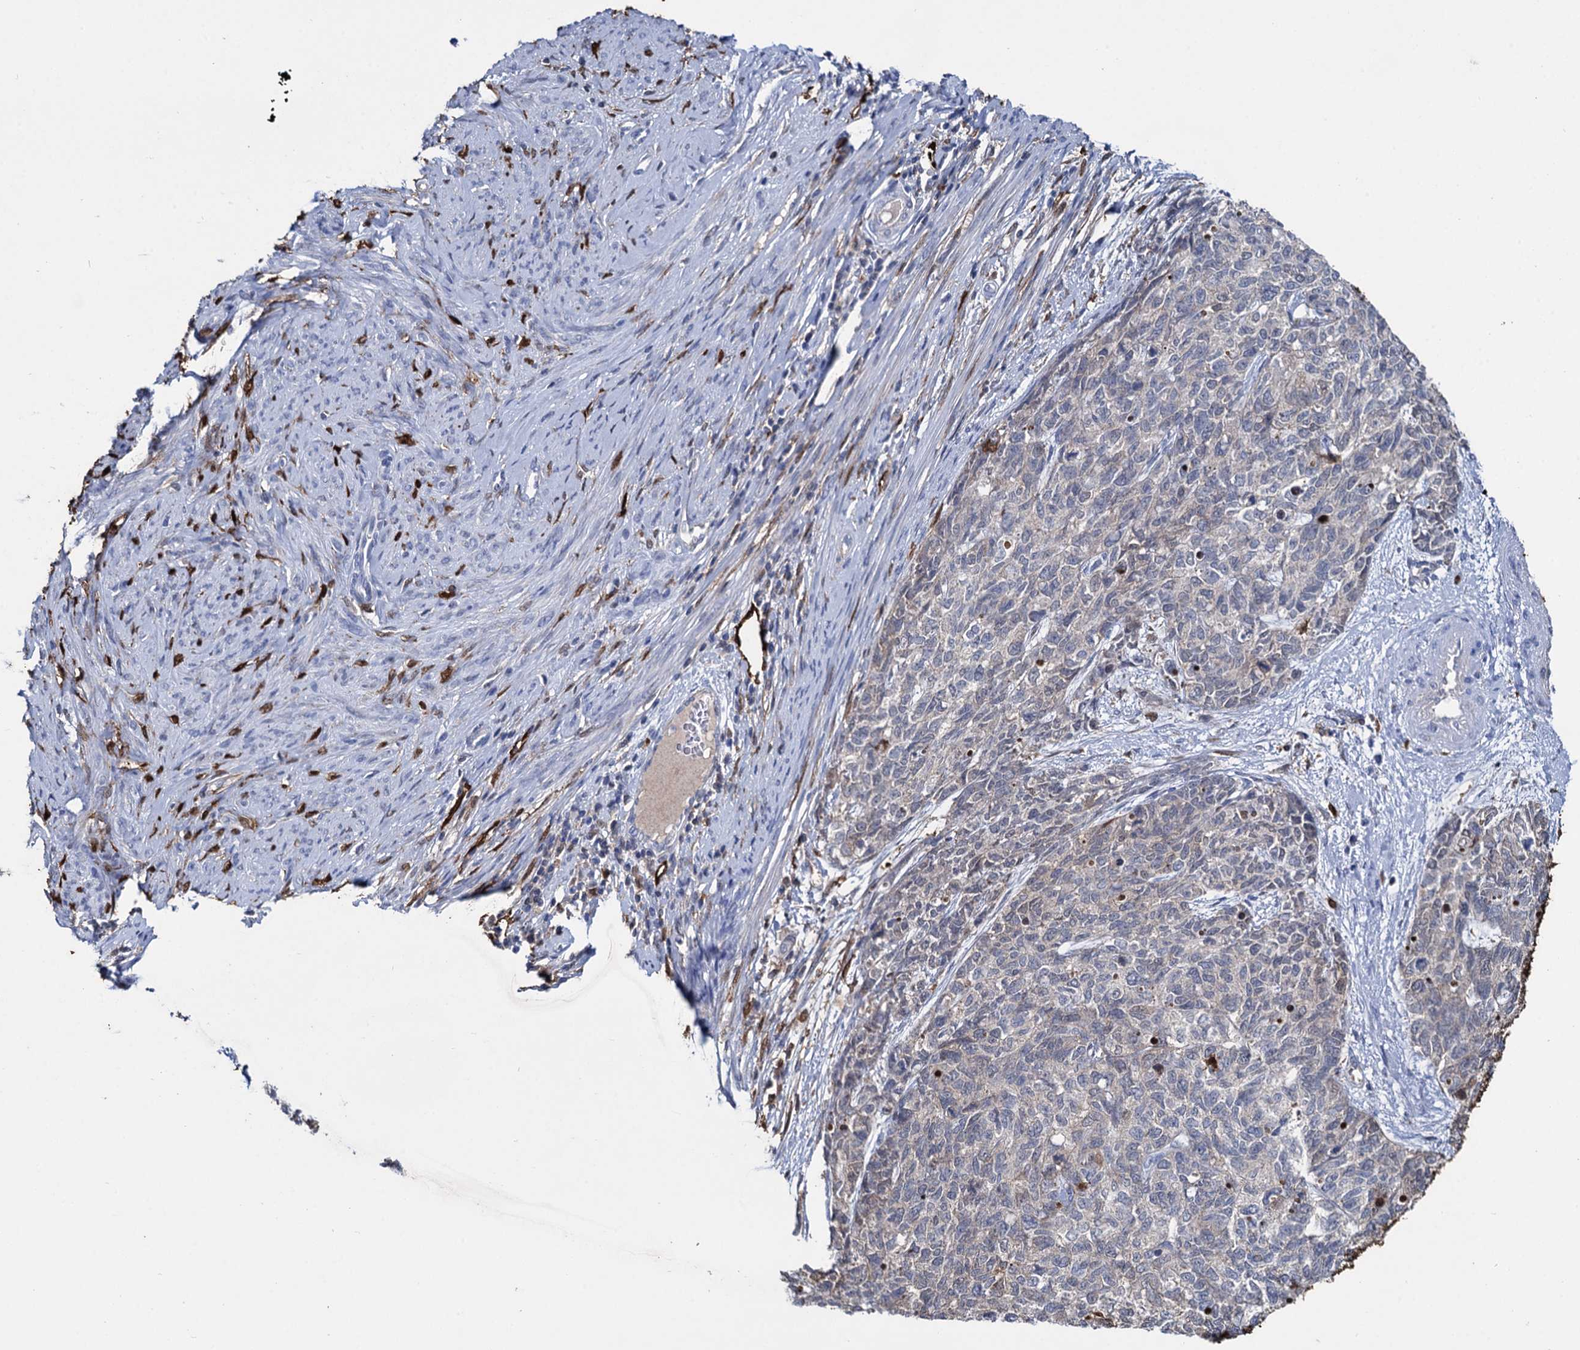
{"staining": {"intensity": "negative", "quantity": "none", "location": "none"}, "tissue": "cervical cancer", "cell_type": "Tumor cells", "image_type": "cancer", "snomed": [{"axis": "morphology", "description": "Squamous cell carcinoma, NOS"}, {"axis": "topography", "description": "Cervix"}], "caption": "An immunohistochemistry micrograph of cervical squamous cell carcinoma is shown. There is no staining in tumor cells of cervical squamous cell carcinoma.", "gene": "FABP5", "patient": {"sex": "female", "age": 63}}